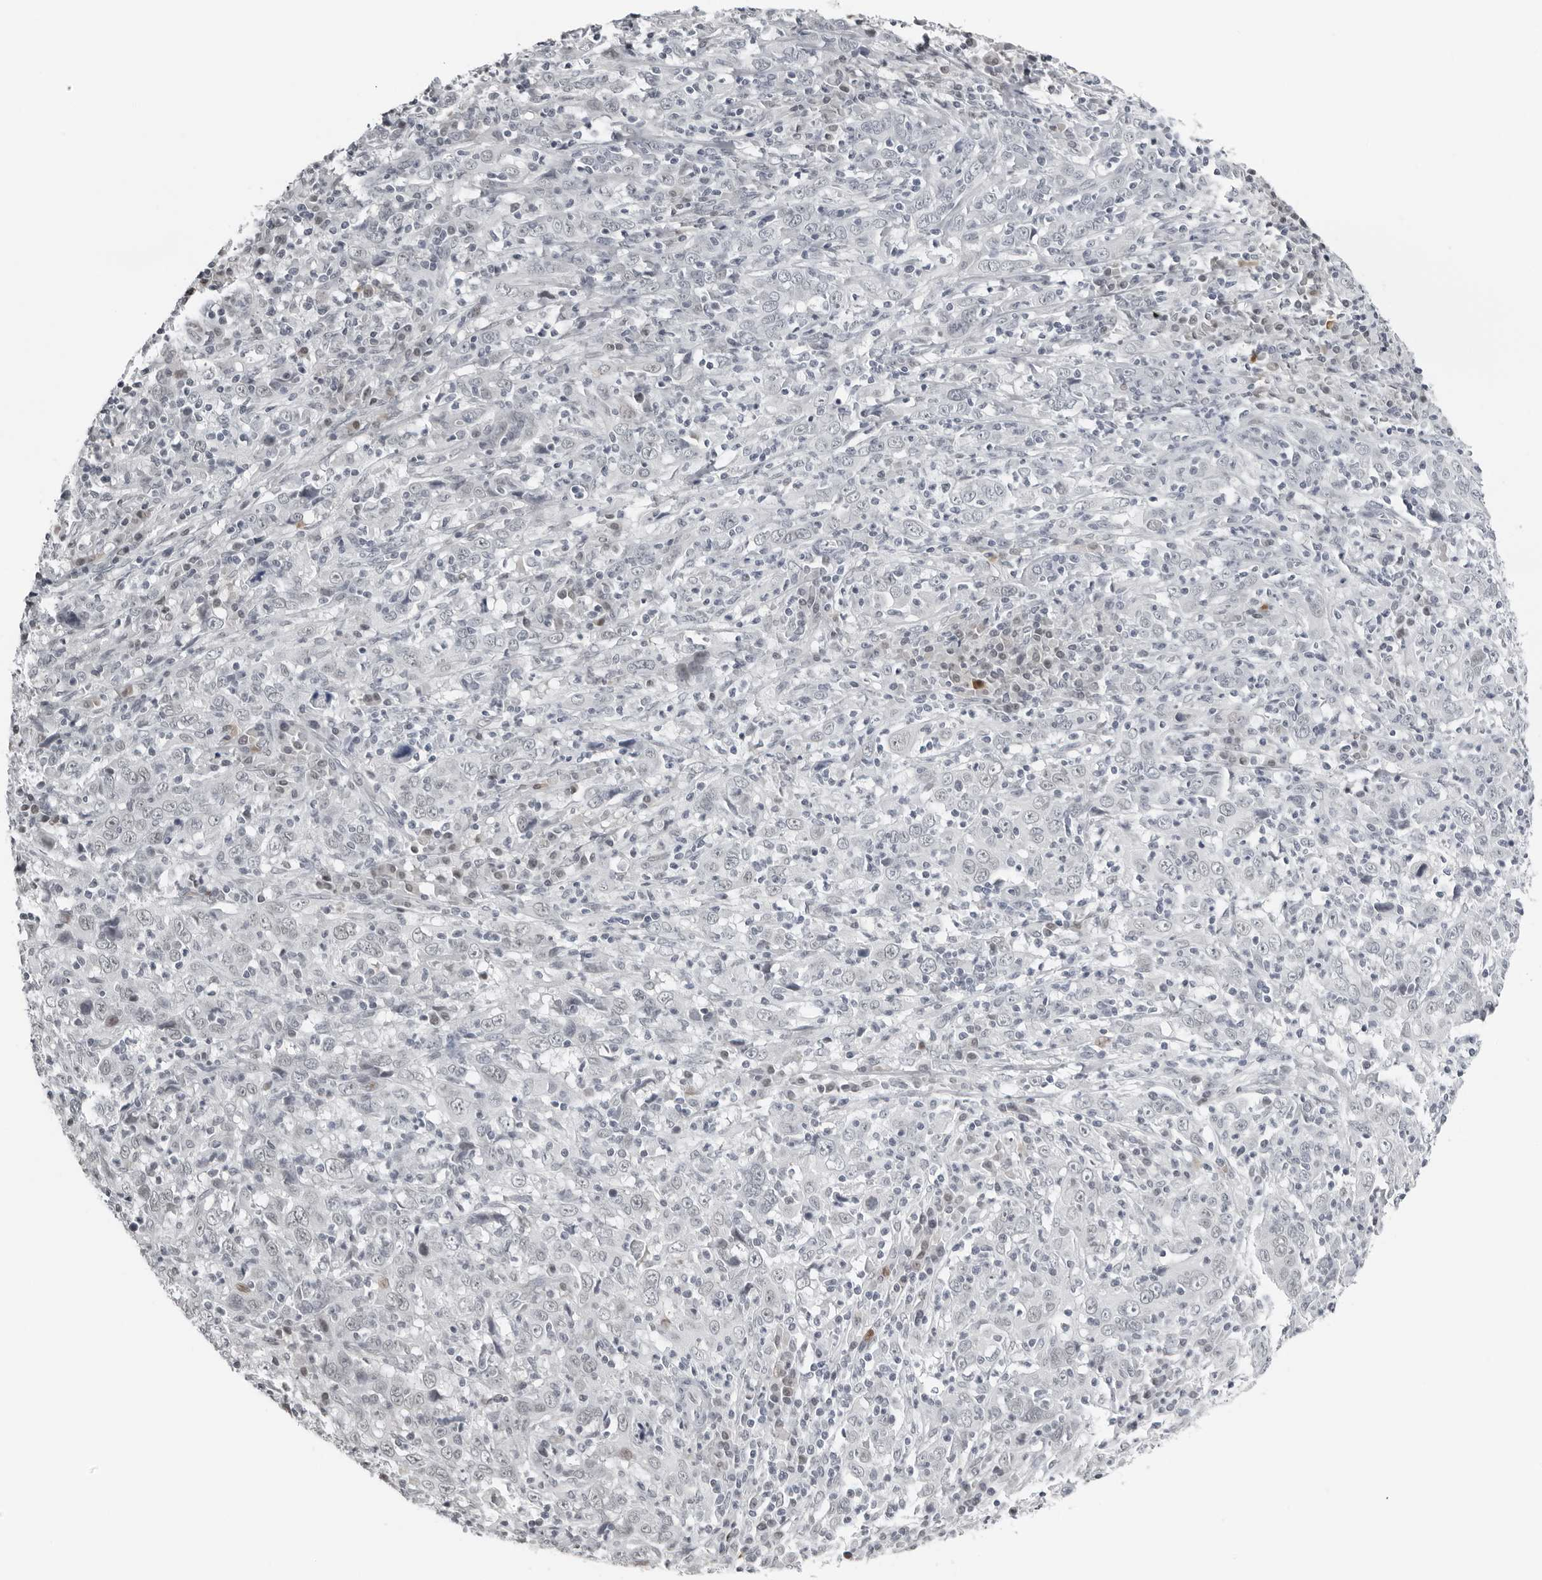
{"staining": {"intensity": "moderate", "quantity": "<25%", "location": "nuclear"}, "tissue": "cervical cancer", "cell_type": "Tumor cells", "image_type": "cancer", "snomed": [{"axis": "morphology", "description": "Squamous cell carcinoma, NOS"}, {"axis": "topography", "description": "Cervix"}], "caption": "Immunohistochemical staining of human cervical cancer displays low levels of moderate nuclear staining in approximately <25% of tumor cells. (DAB (3,3'-diaminobenzidine) = brown stain, brightfield microscopy at high magnification).", "gene": "PPP1R42", "patient": {"sex": "female", "age": 46}}